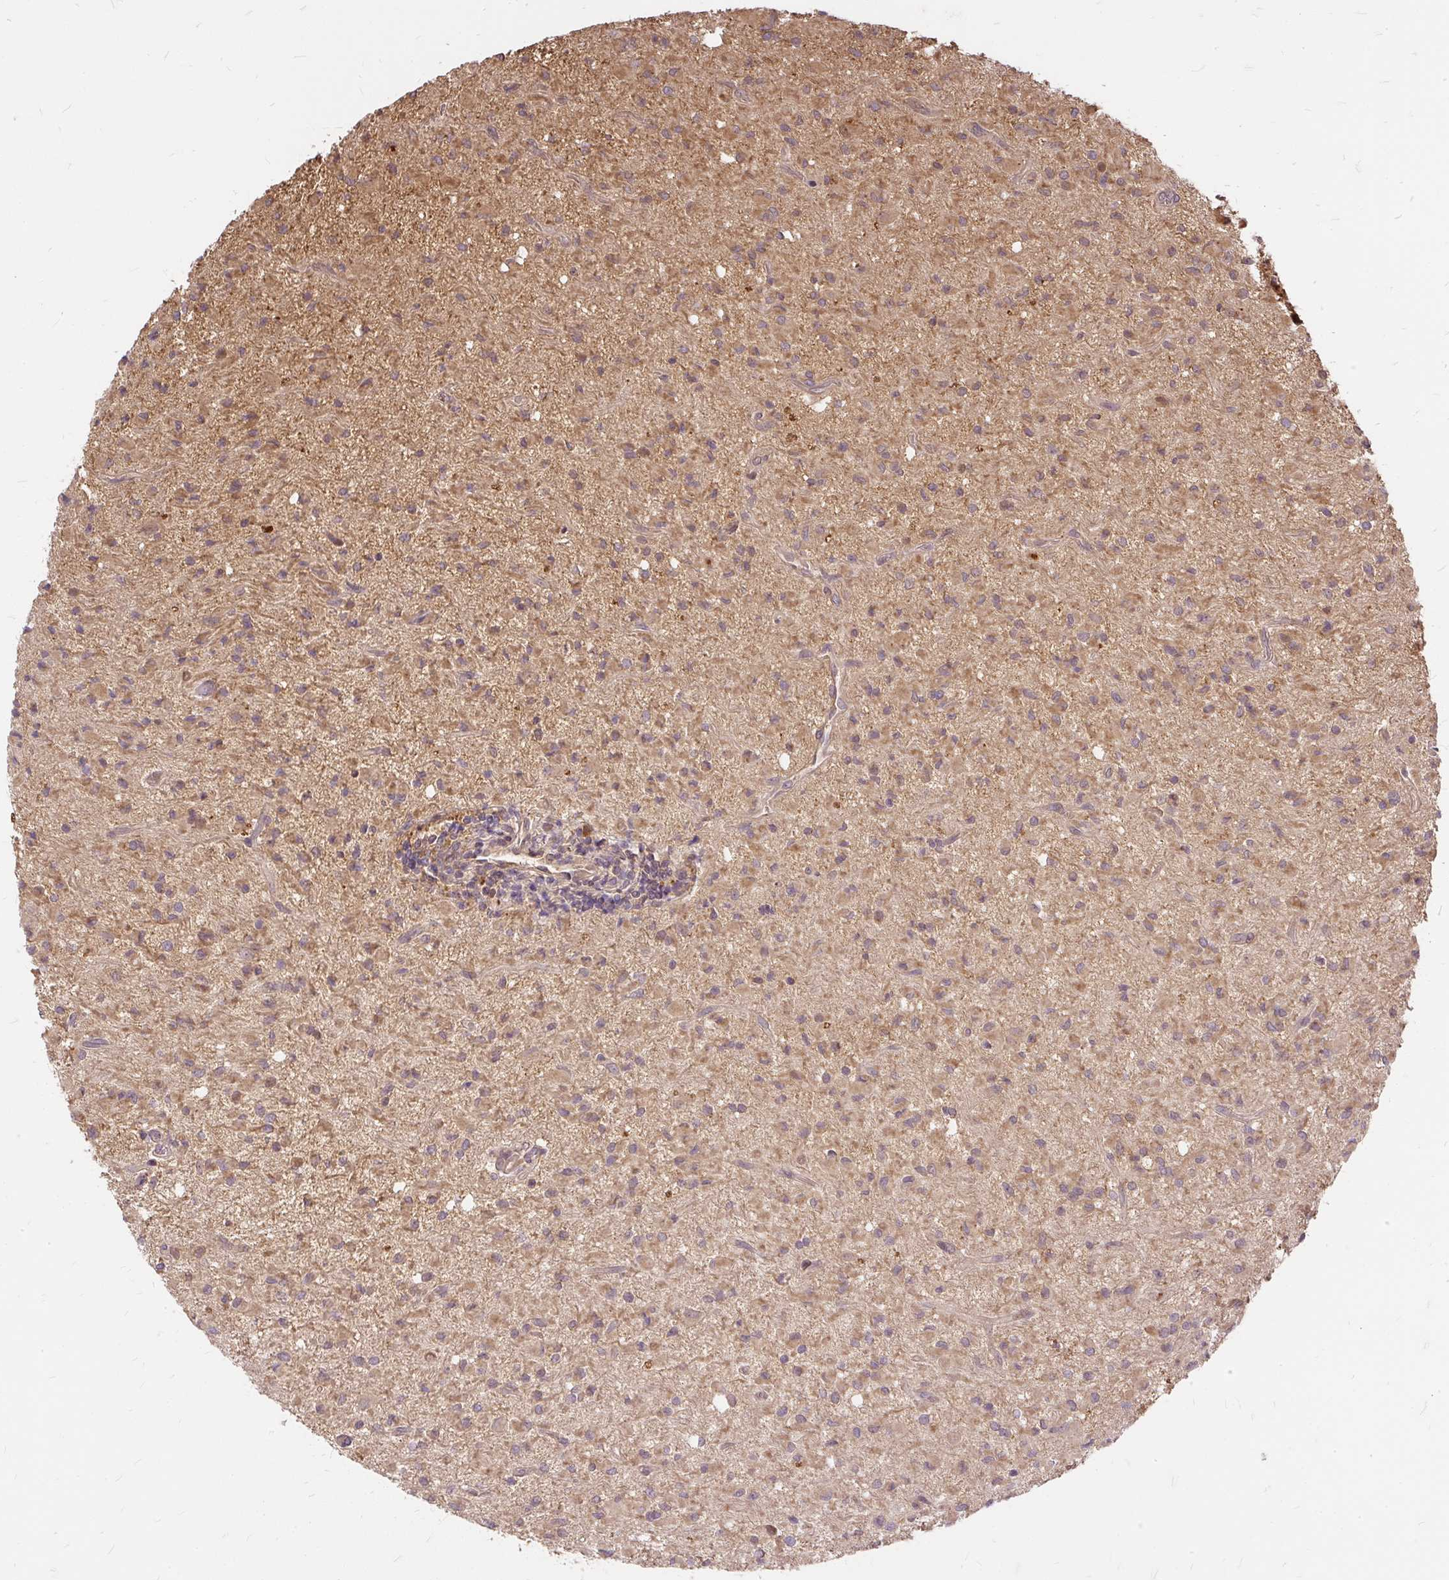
{"staining": {"intensity": "weak", "quantity": ">75%", "location": "cytoplasmic/membranous"}, "tissue": "glioma", "cell_type": "Tumor cells", "image_type": "cancer", "snomed": [{"axis": "morphology", "description": "Glioma, malignant, Low grade"}, {"axis": "topography", "description": "Brain"}], "caption": "A low amount of weak cytoplasmic/membranous expression is identified in approximately >75% of tumor cells in low-grade glioma (malignant) tissue. (Brightfield microscopy of DAB IHC at high magnification).", "gene": "AP5S1", "patient": {"sex": "female", "age": 33}}